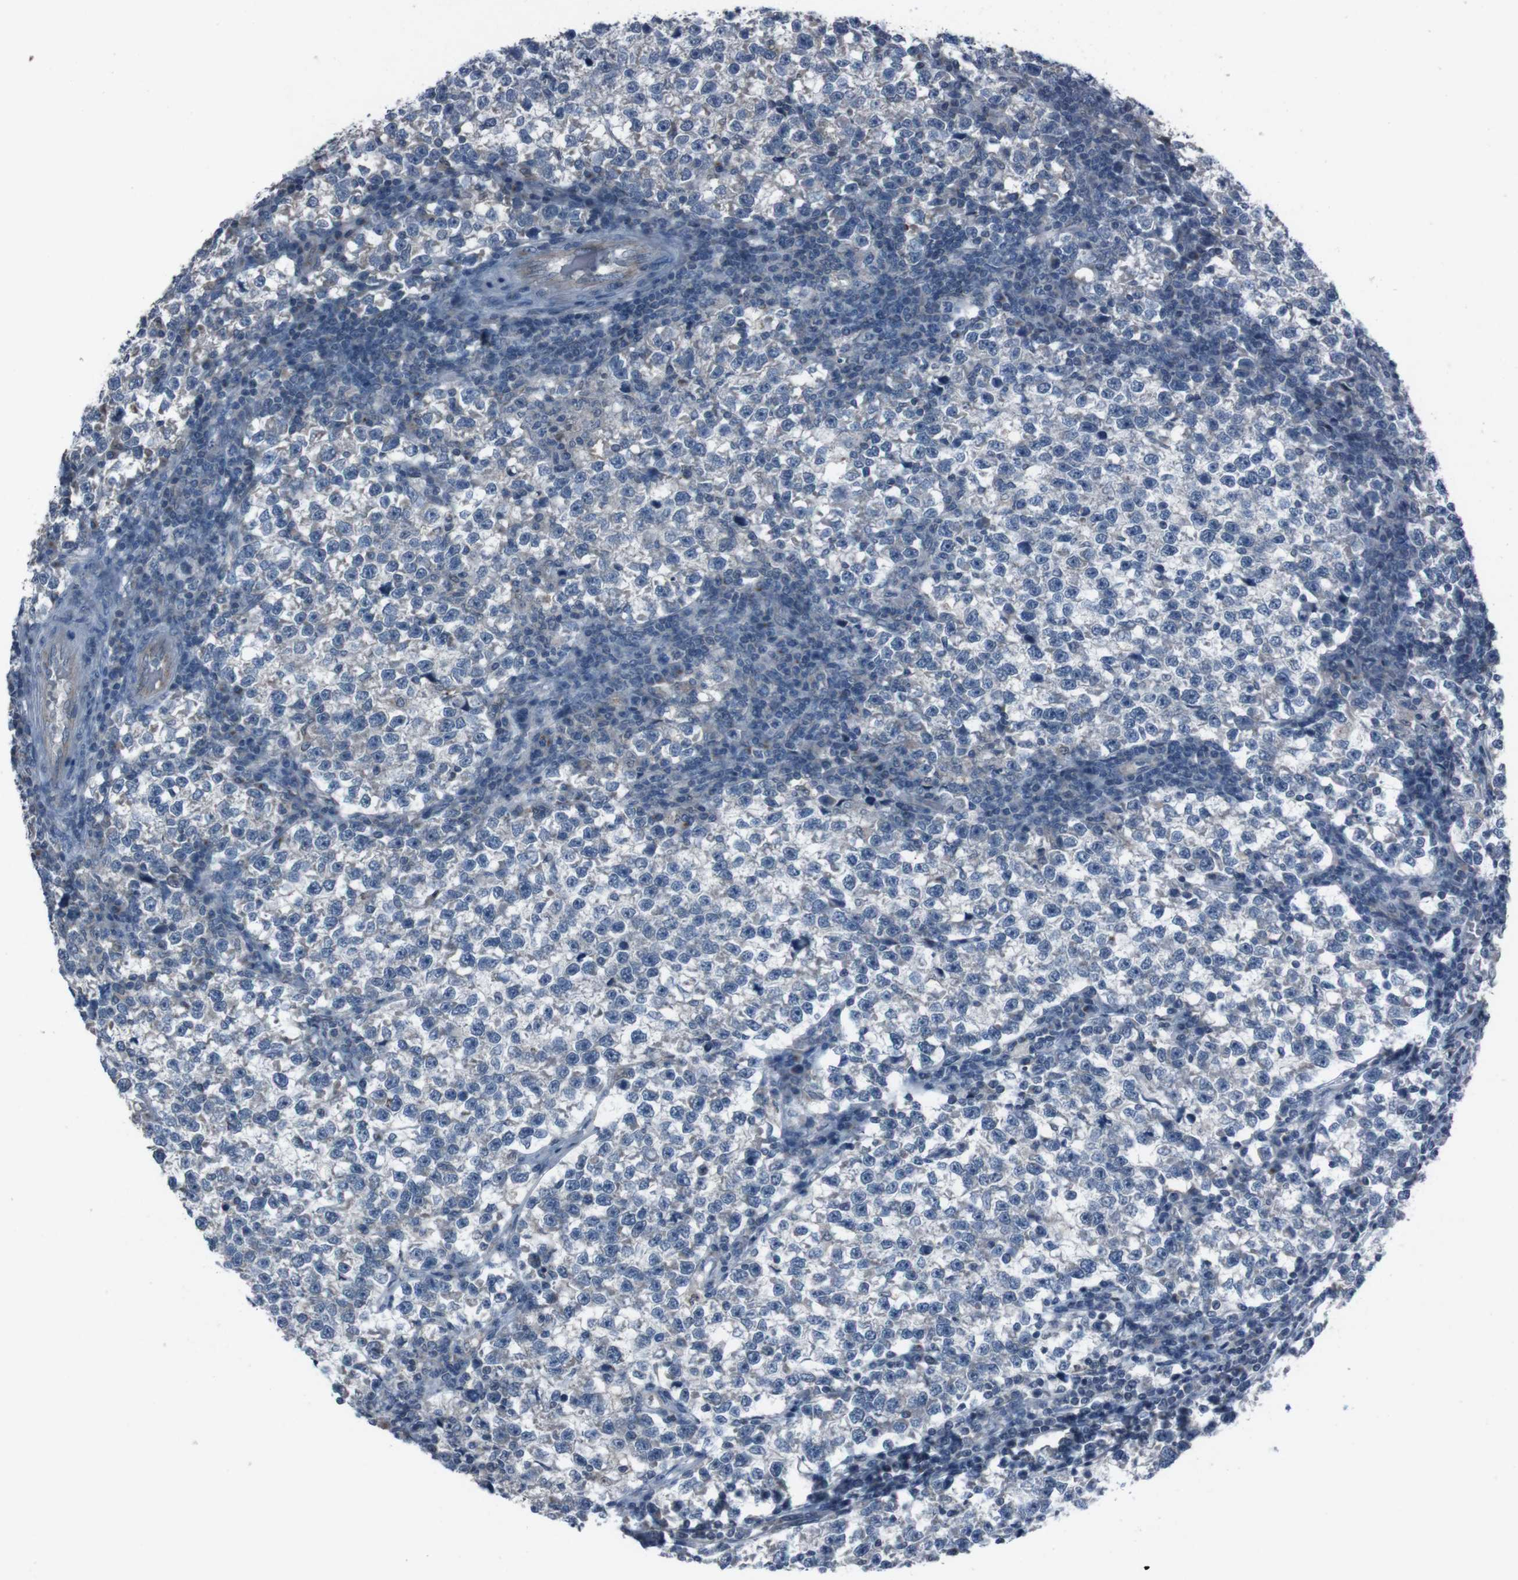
{"staining": {"intensity": "negative", "quantity": "none", "location": "none"}, "tissue": "testis cancer", "cell_type": "Tumor cells", "image_type": "cancer", "snomed": [{"axis": "morphology", "description": "Normal tissue, NOS"}, {"axis": "morphology", "description": "Seminoma, NOS"}, {"axis": "topography", "description": "Testis"}], "caption": "A photomicrograph of human testis cancer (seminoma) is negative for staining in tumor cells.", "gene": "EFNA5", "patient": {"sex": "male", "age": 43}}